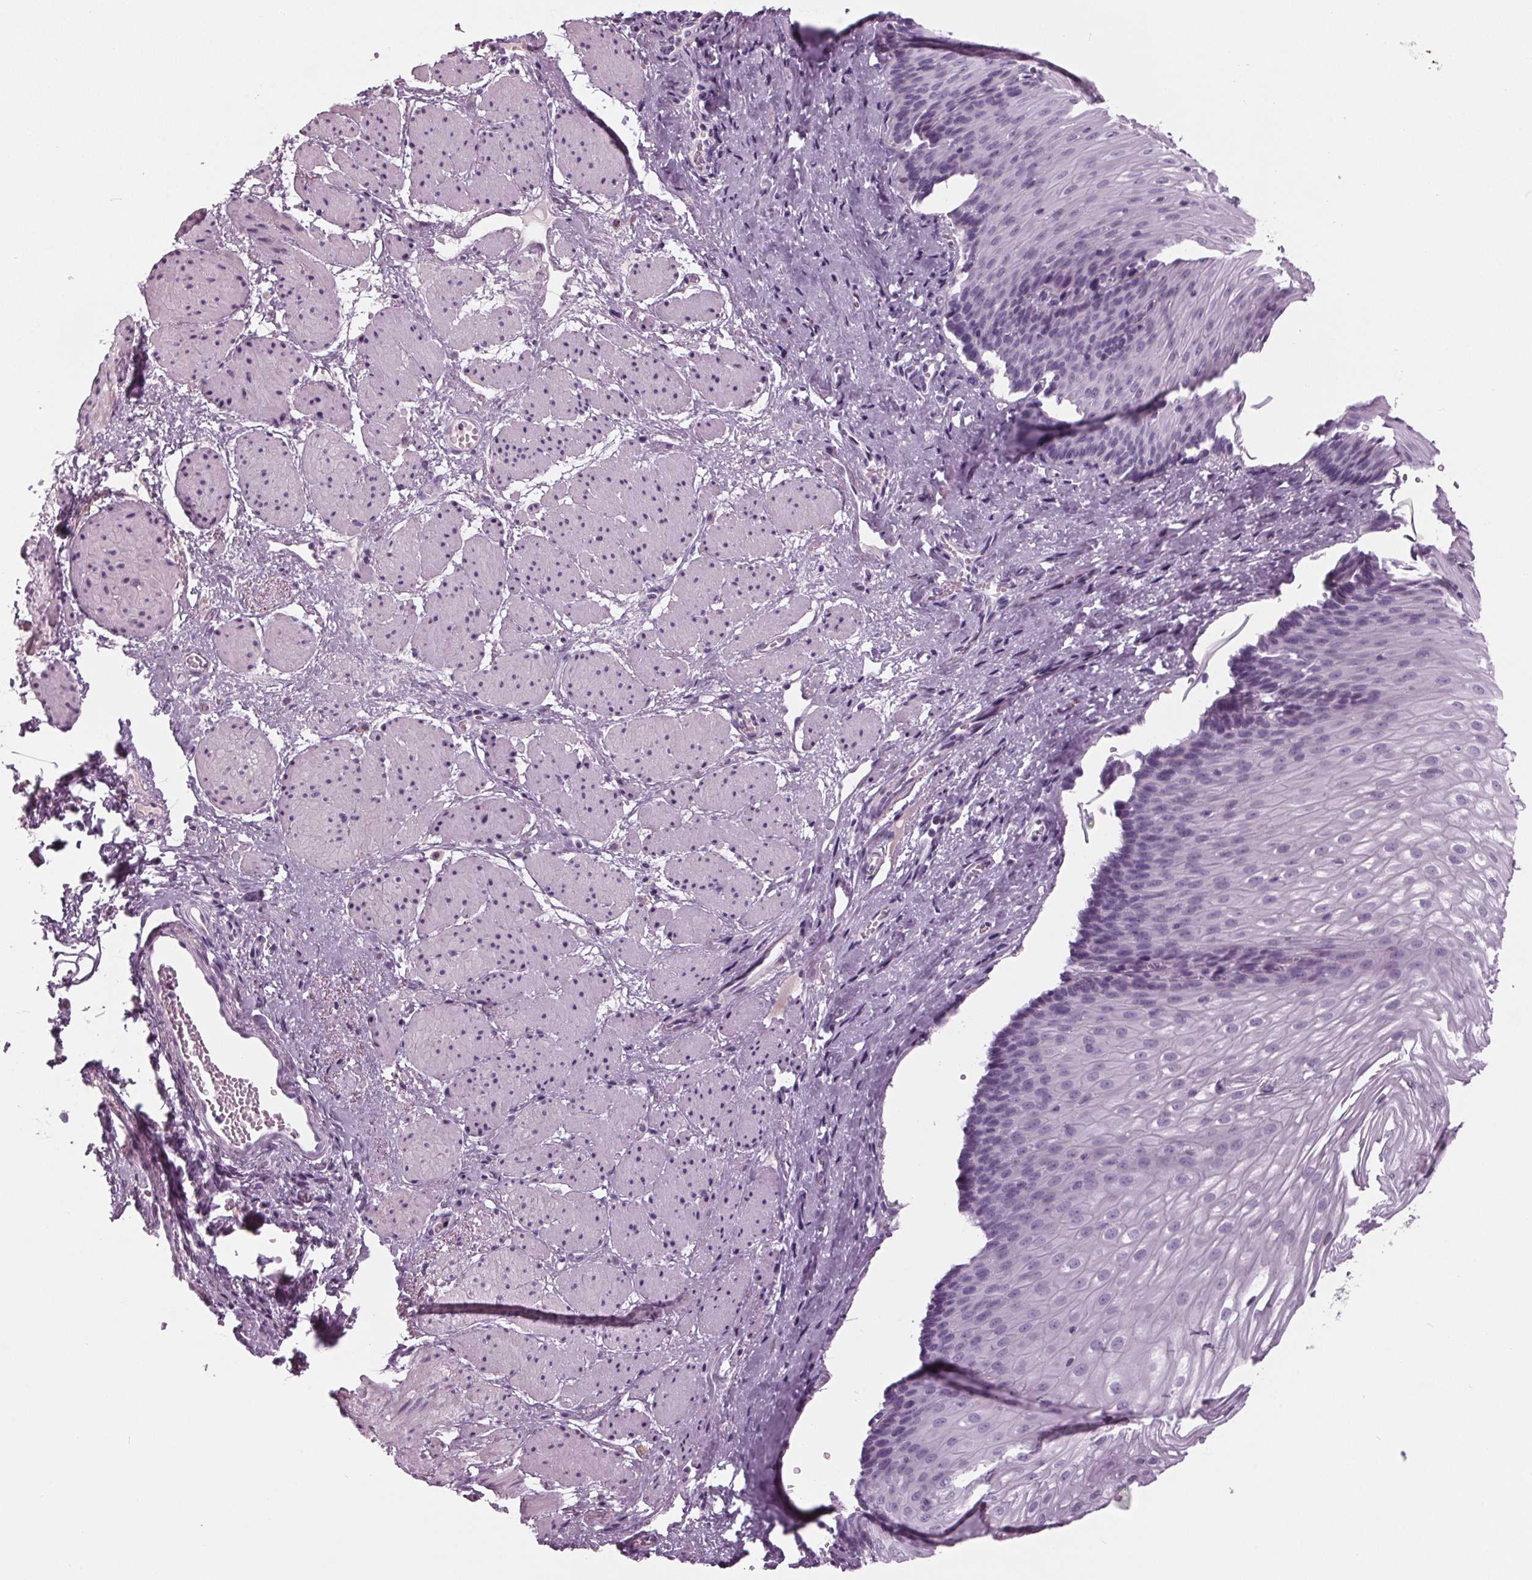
{"staining": {"intensity": "negative", "quantity": "none", "location": "none"}, "tissue": "esophagus", "cell_type": "Squamous epithelial cells", "image_type": "normal", "snomed": [{"axis": "morphology", "description": "Normal tissue, NOS"}, {"axis": "topography", "description": "Esophagus"}], "caption": "Squamous epithelial cells show no significant staining in benign esophagus. (Stains: DAB (3,3'-diaminobenzidine) immunohistochemistry with hematoxylin counter stain, Microscopy: brightfield microscopy at high magnification).", "gene": "CYP3A43", "patient": {"sex": "male", "age": 62}}